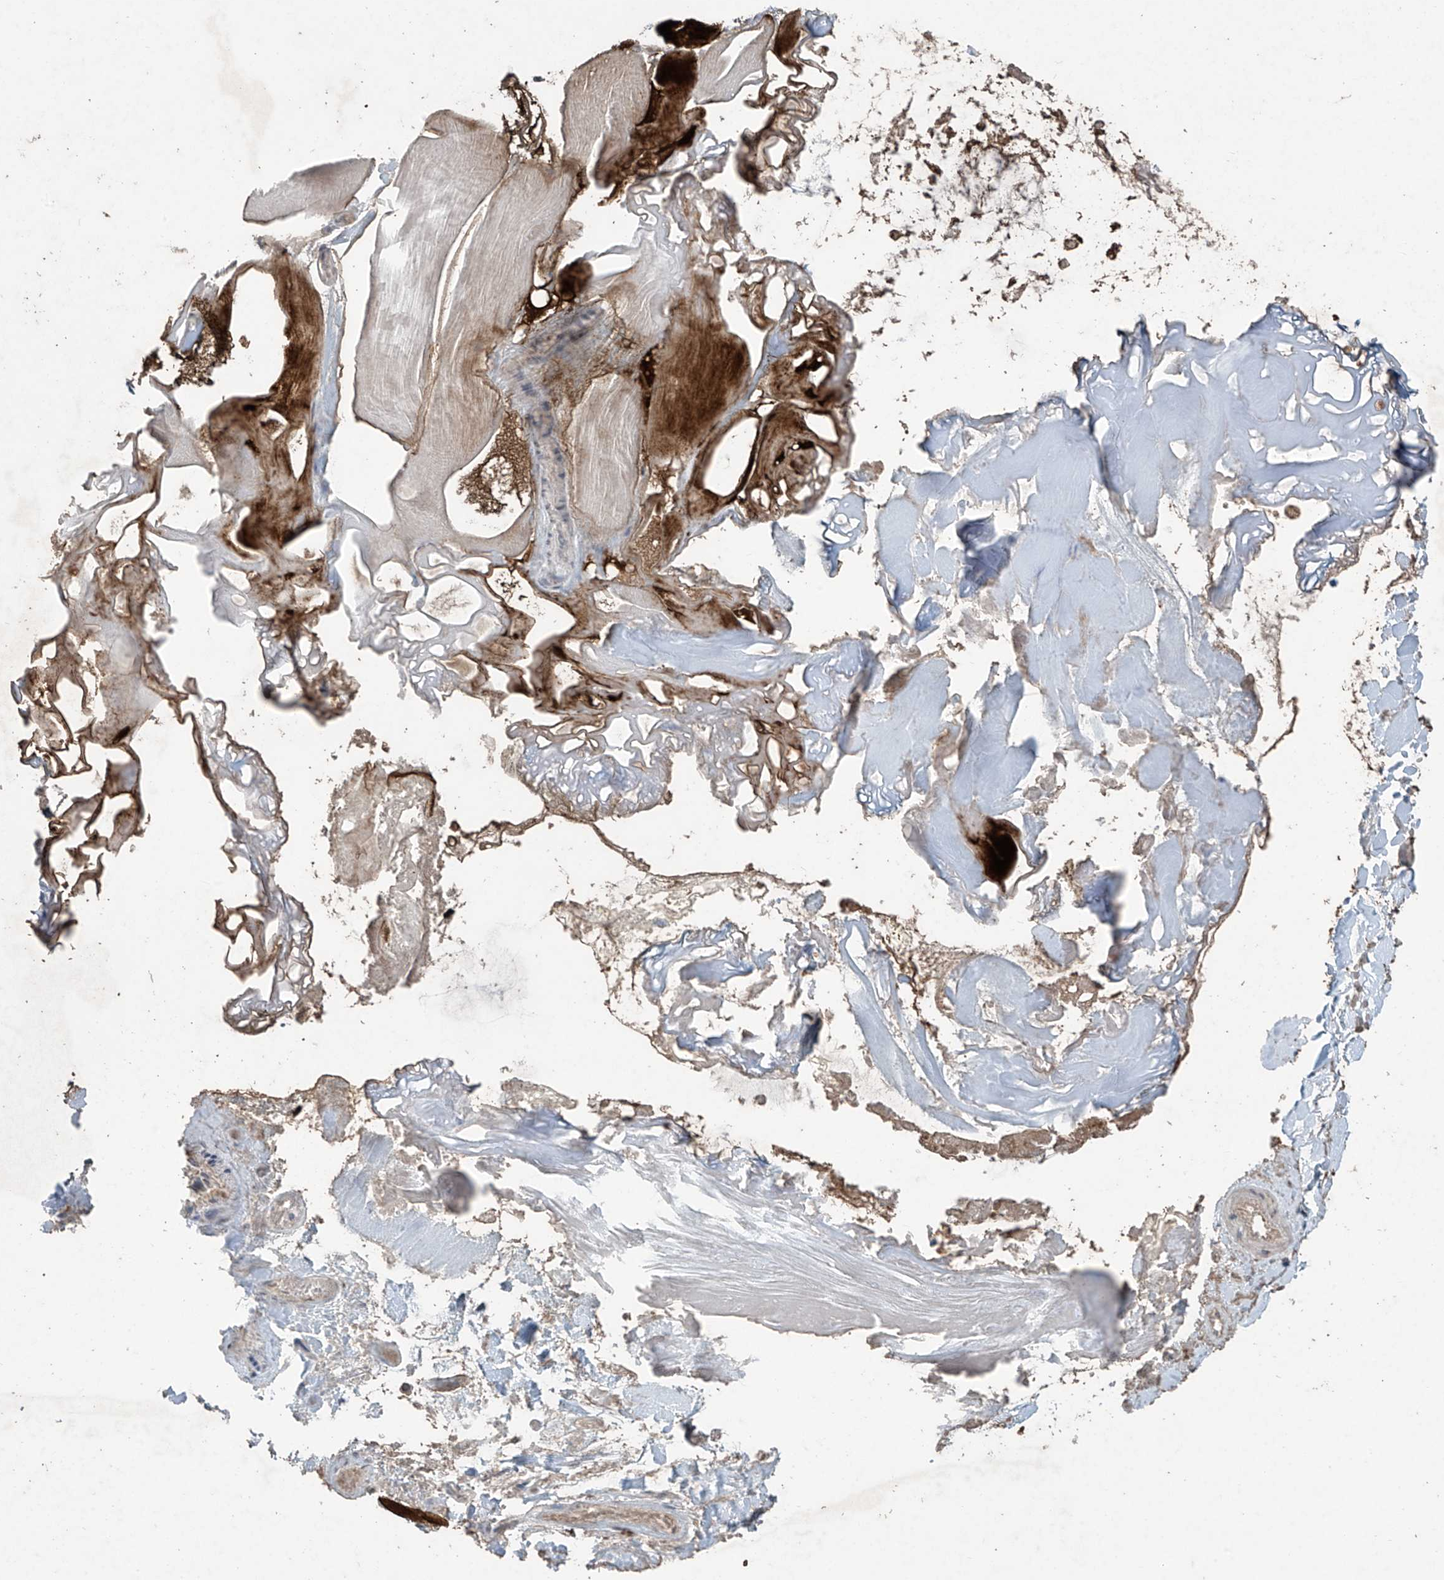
{"staining": {"intensity": "weak", "quantity": "25%-75%", "location": "cytoplasmic/membranous"}, "tissue": "ovarian cancer", "cell_type": "Tumor cells", "image_type": "cancer", "snomed": [{"axis": "morphology", "description": "Cystadenocarcinoma, mucinous, NOS"}, {"axis": "topography", "description": "Ovary"}], "caption": "Immunohistochemistry image of neoplastic tissue: human mucinous cystadenocarcinoma (ovarian) stained using immunohistochemistry (IHC) shows low levels of weak protein expression localized specifically in the cytoplasmic/membranous of tumor cells, appearing as a cytoplasmic/membranous brown color.", "gene": "PGPEP1", "patient": {"sex": "female", "age": 39}}